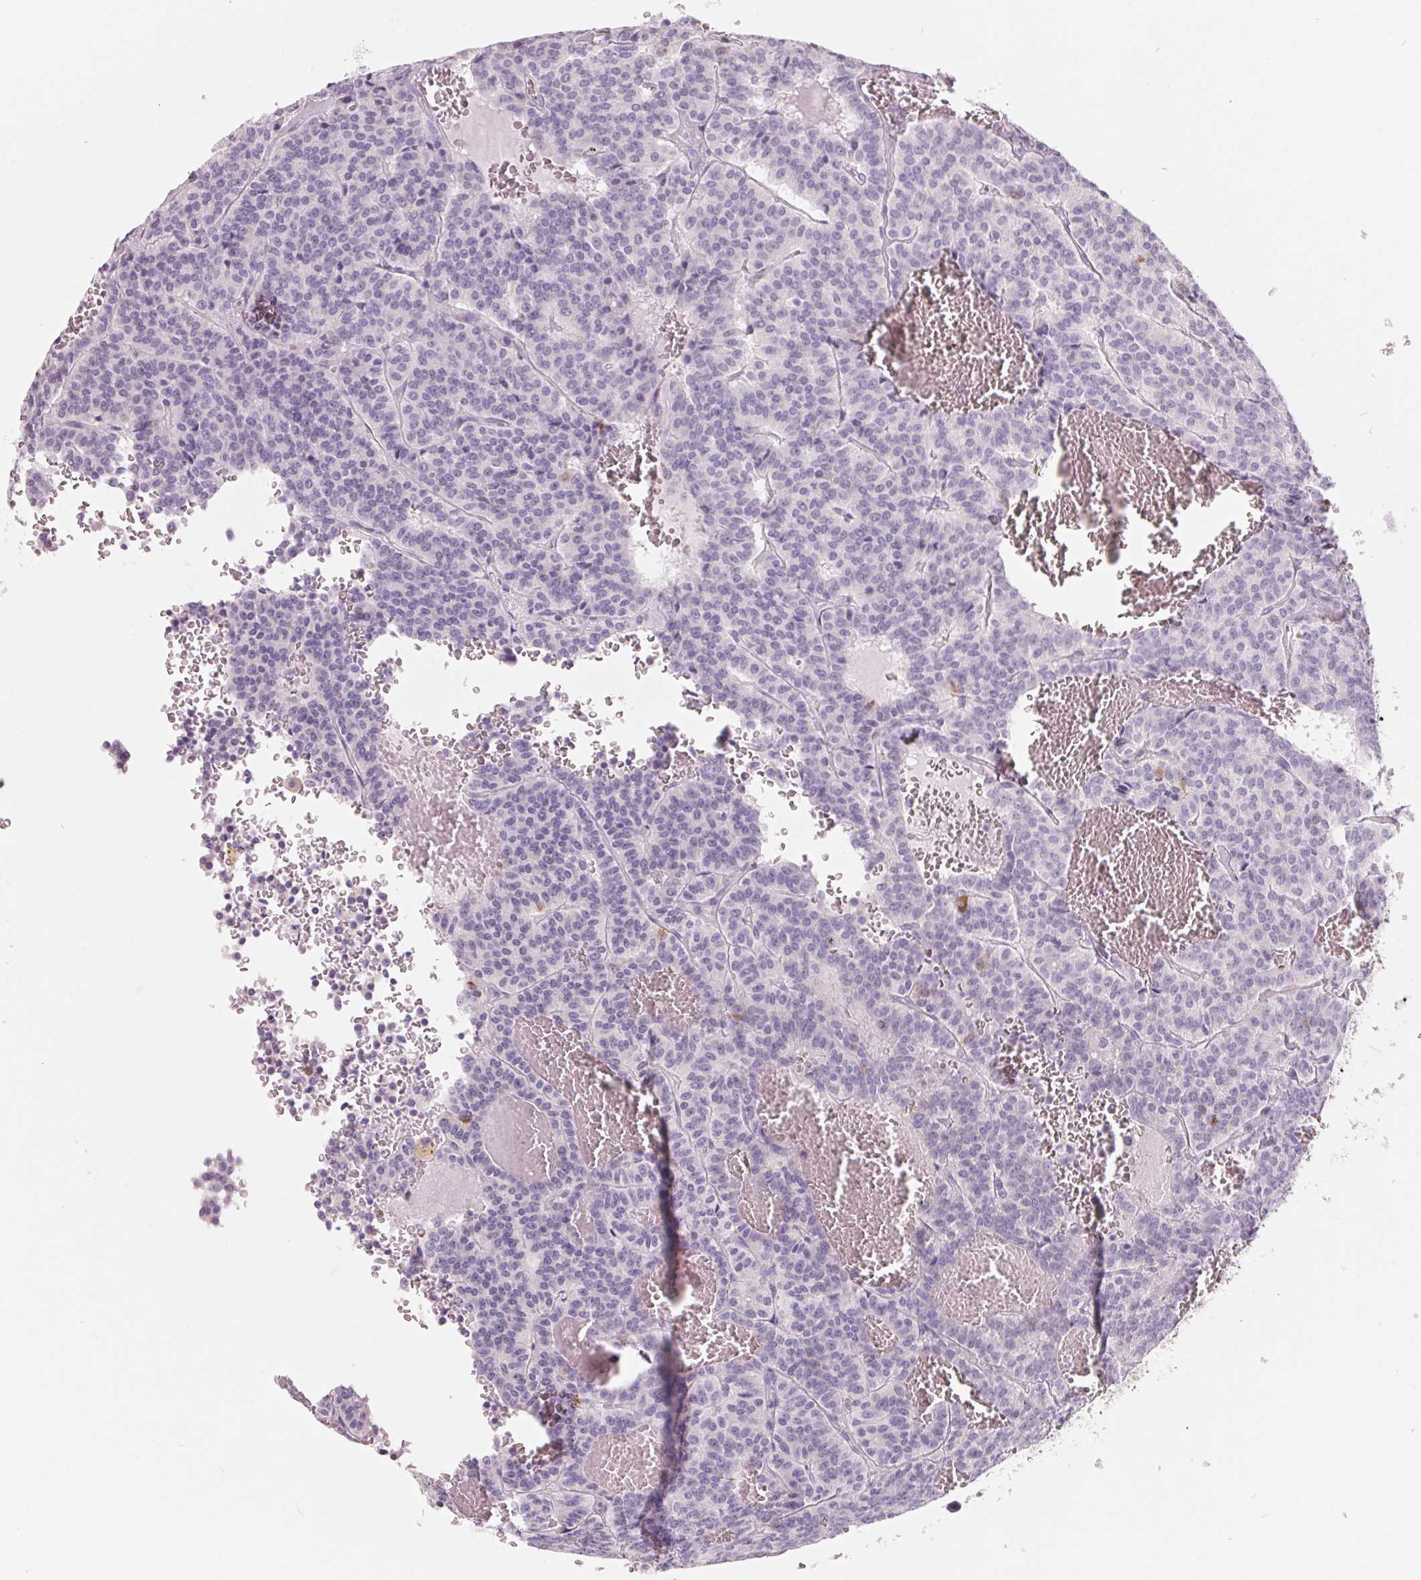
{"staining": {"intensity": "negative", "quantity": "none", "location": "none"}, "tissue": "carcinoid", "cell_type": "Tumor cells", "image_type": "cancer", "snomed": [{"axis": "morphology", "description": "Carcinoid, malignant, NOS"}, {"axis": "topography", "description": "Lung"}], "caption": "Human carcinoid stained for a protein using immunohistochemistry (IHC) demonstrates no staining in tumor cells.", "gene": "FTCD", "patient": {"sex": "male", "age": 70}}